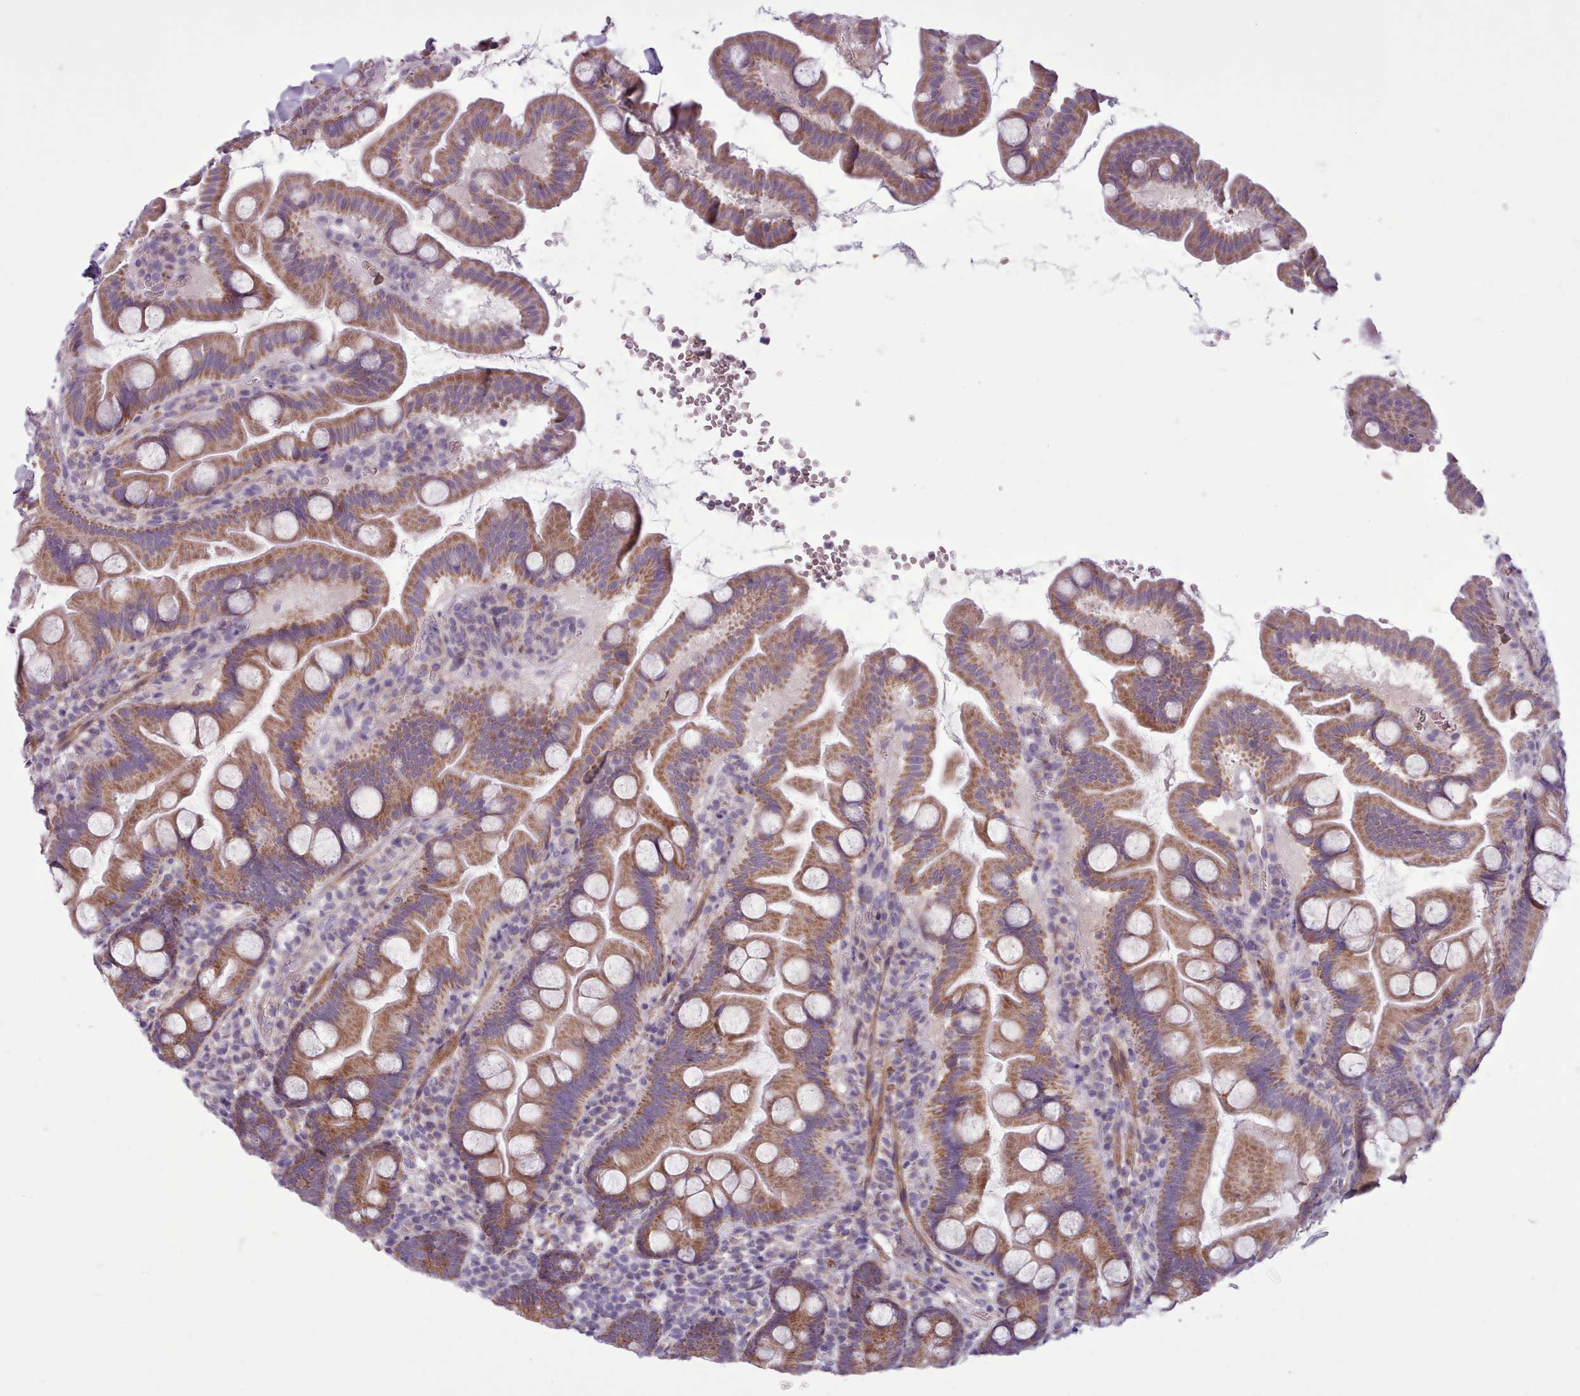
{"staining": {"intensity": "moderate", "quantity": ">75%", "location": "cytoplasmic/membranous"}, "tissue": "small intestine", "cell_type": "Glandular cells", "image_type": "normal", "snomed": [{"axis": "morphology", "description": "Normal tissue, NOS"}, {"axis": "topography", "description": "Small intestine"}], "caption": "Small intestine stained for a protein displays moderate cytoplasmic/membranous positivity in glandular cells. The protein is shown in brown color, while the nuclei are stained blue.", "gene": "AVL9", "patient": {"sex": "female", "age": 68}}